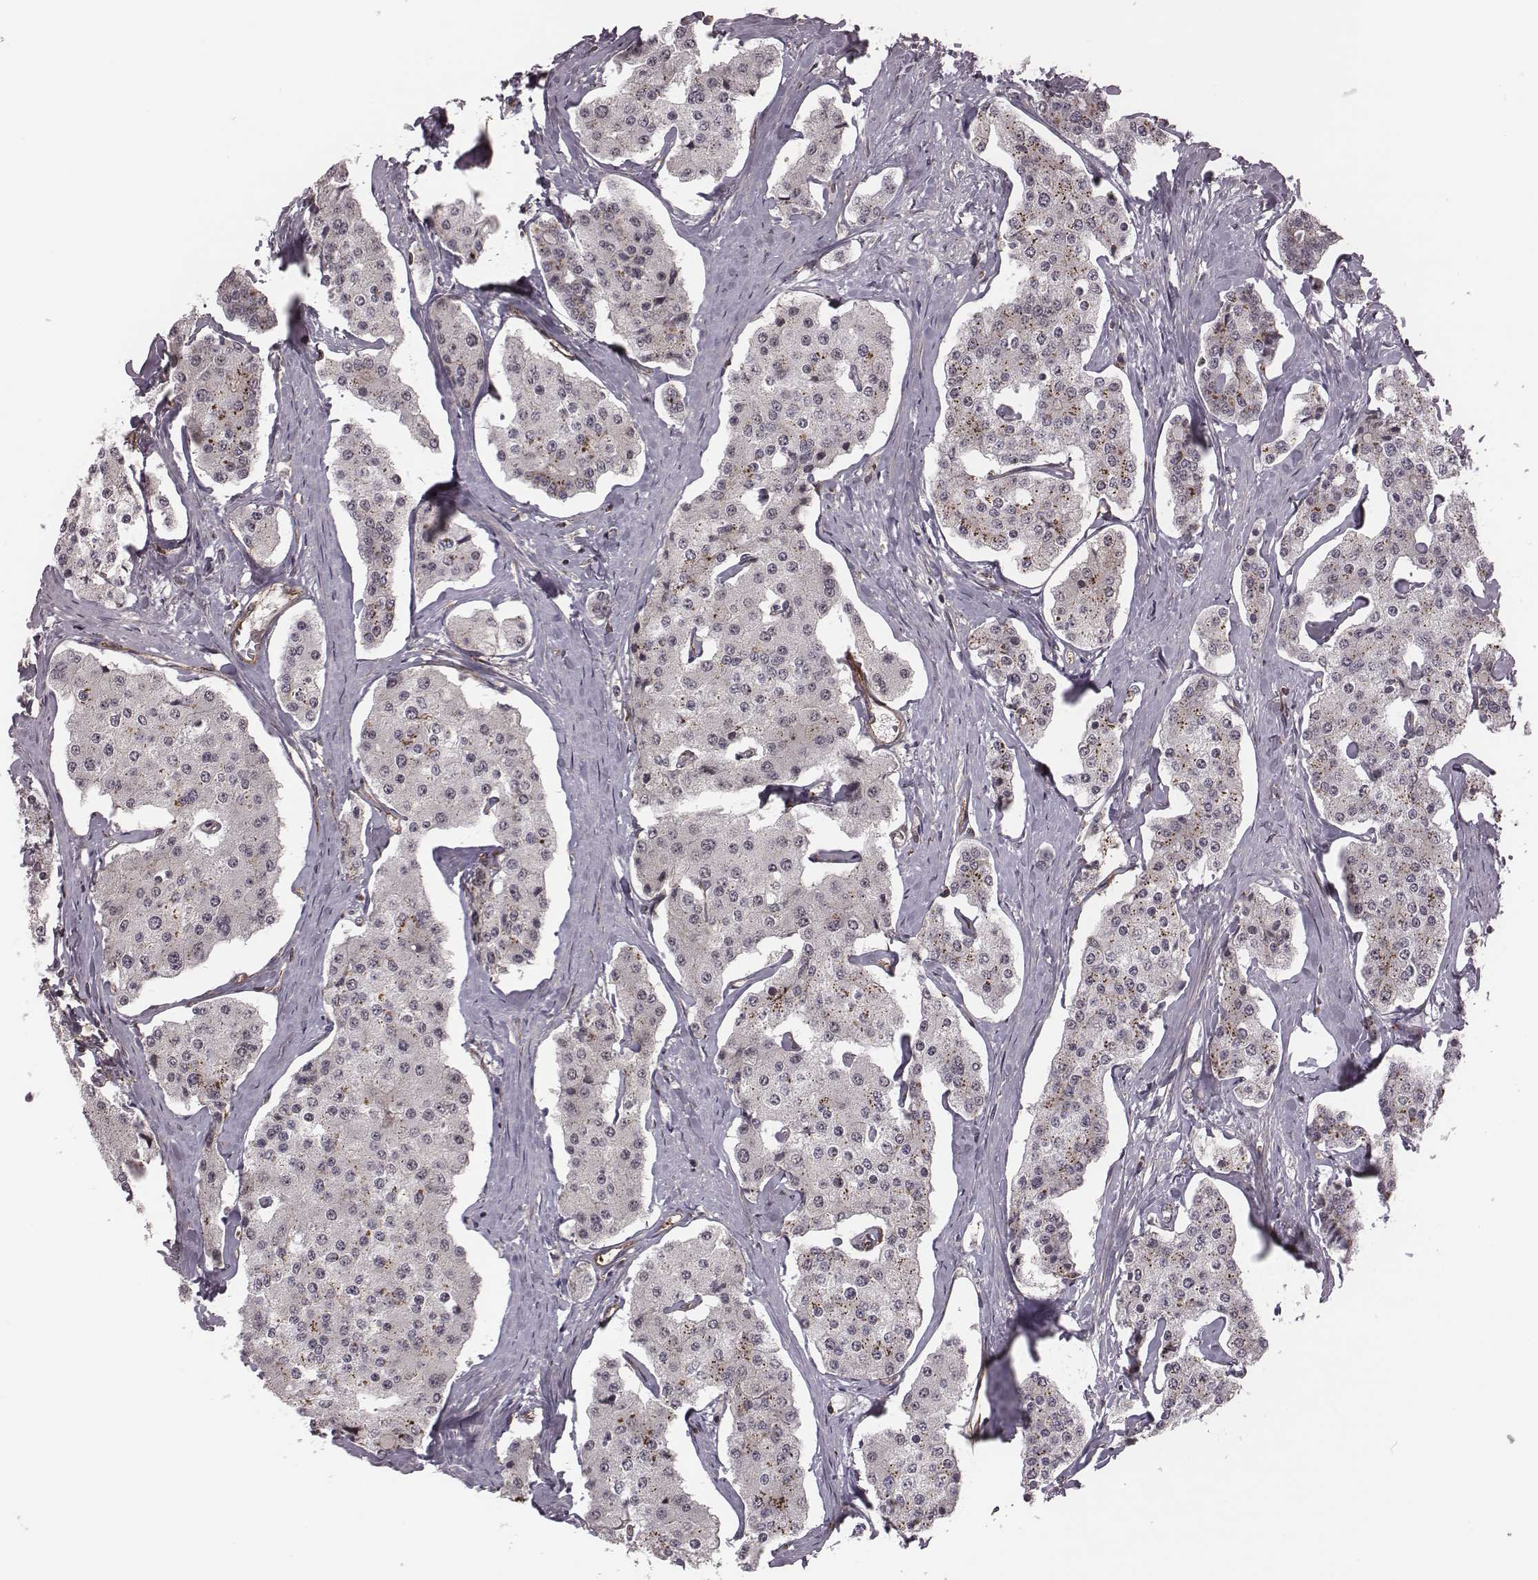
{"staining": {"intensity": "negative", "quantity": "none", "location": "none"}, "tissue": "carcinoid", "cell_type": "Tumor cells", "image_type": "cancer", "snomed": [{"axis": "morphology", "description": "Carcinoid, malignant, NOS"}, {"axis": "topography", "description": "Small intestine"}], "caption": "Immunohistochemical staining of carcinoid shows no significant staining in tumor cells.", "gene": "RPL3", "patient": {"sex": "female", "age": 65}}